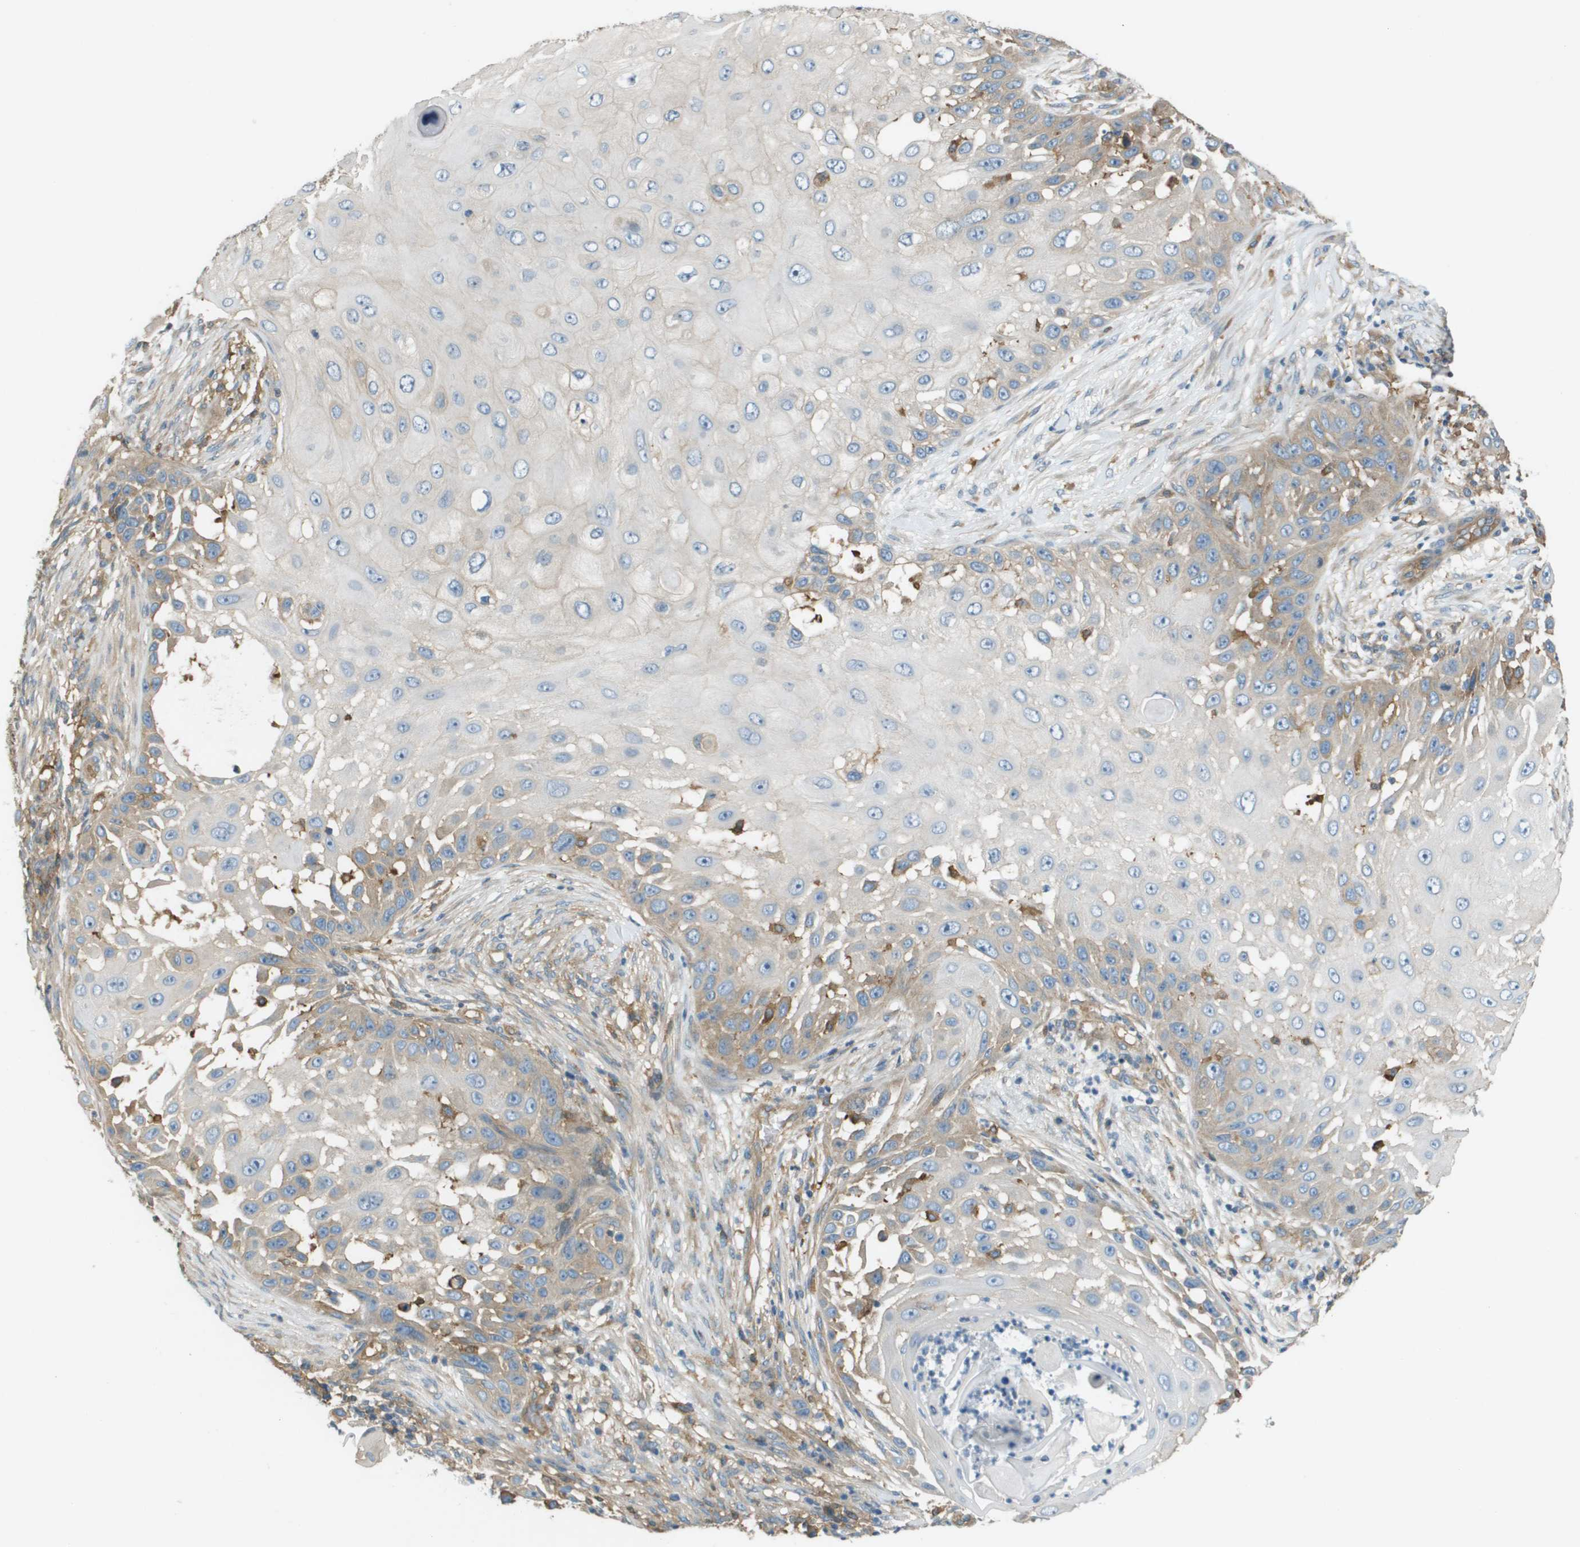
{"staining": {"intensity": "weak", "quantity": "<25%", "location": "cytoplasmic/membranous"}, "tissue": "skin cancer", "cell_type": "Tumor cells", "image_type": "cancer", "snomed": [{"axis": "morphology", "description": "Squamous cell carcinoma, NOS"}, {"axis": "topography", "description": "Skin"}], "caption": "A histopathology image of human skin cancer is negative for staining in tumor cells. (Stains: DAB (3,3'-diaminobenzidine) immunohistochemistry with hematoxylin counter stain, Microscopy: brightfield microscopy at high magnification).", "gene": "CORO1B", "patient": {"sex": "female", "age": 44}}